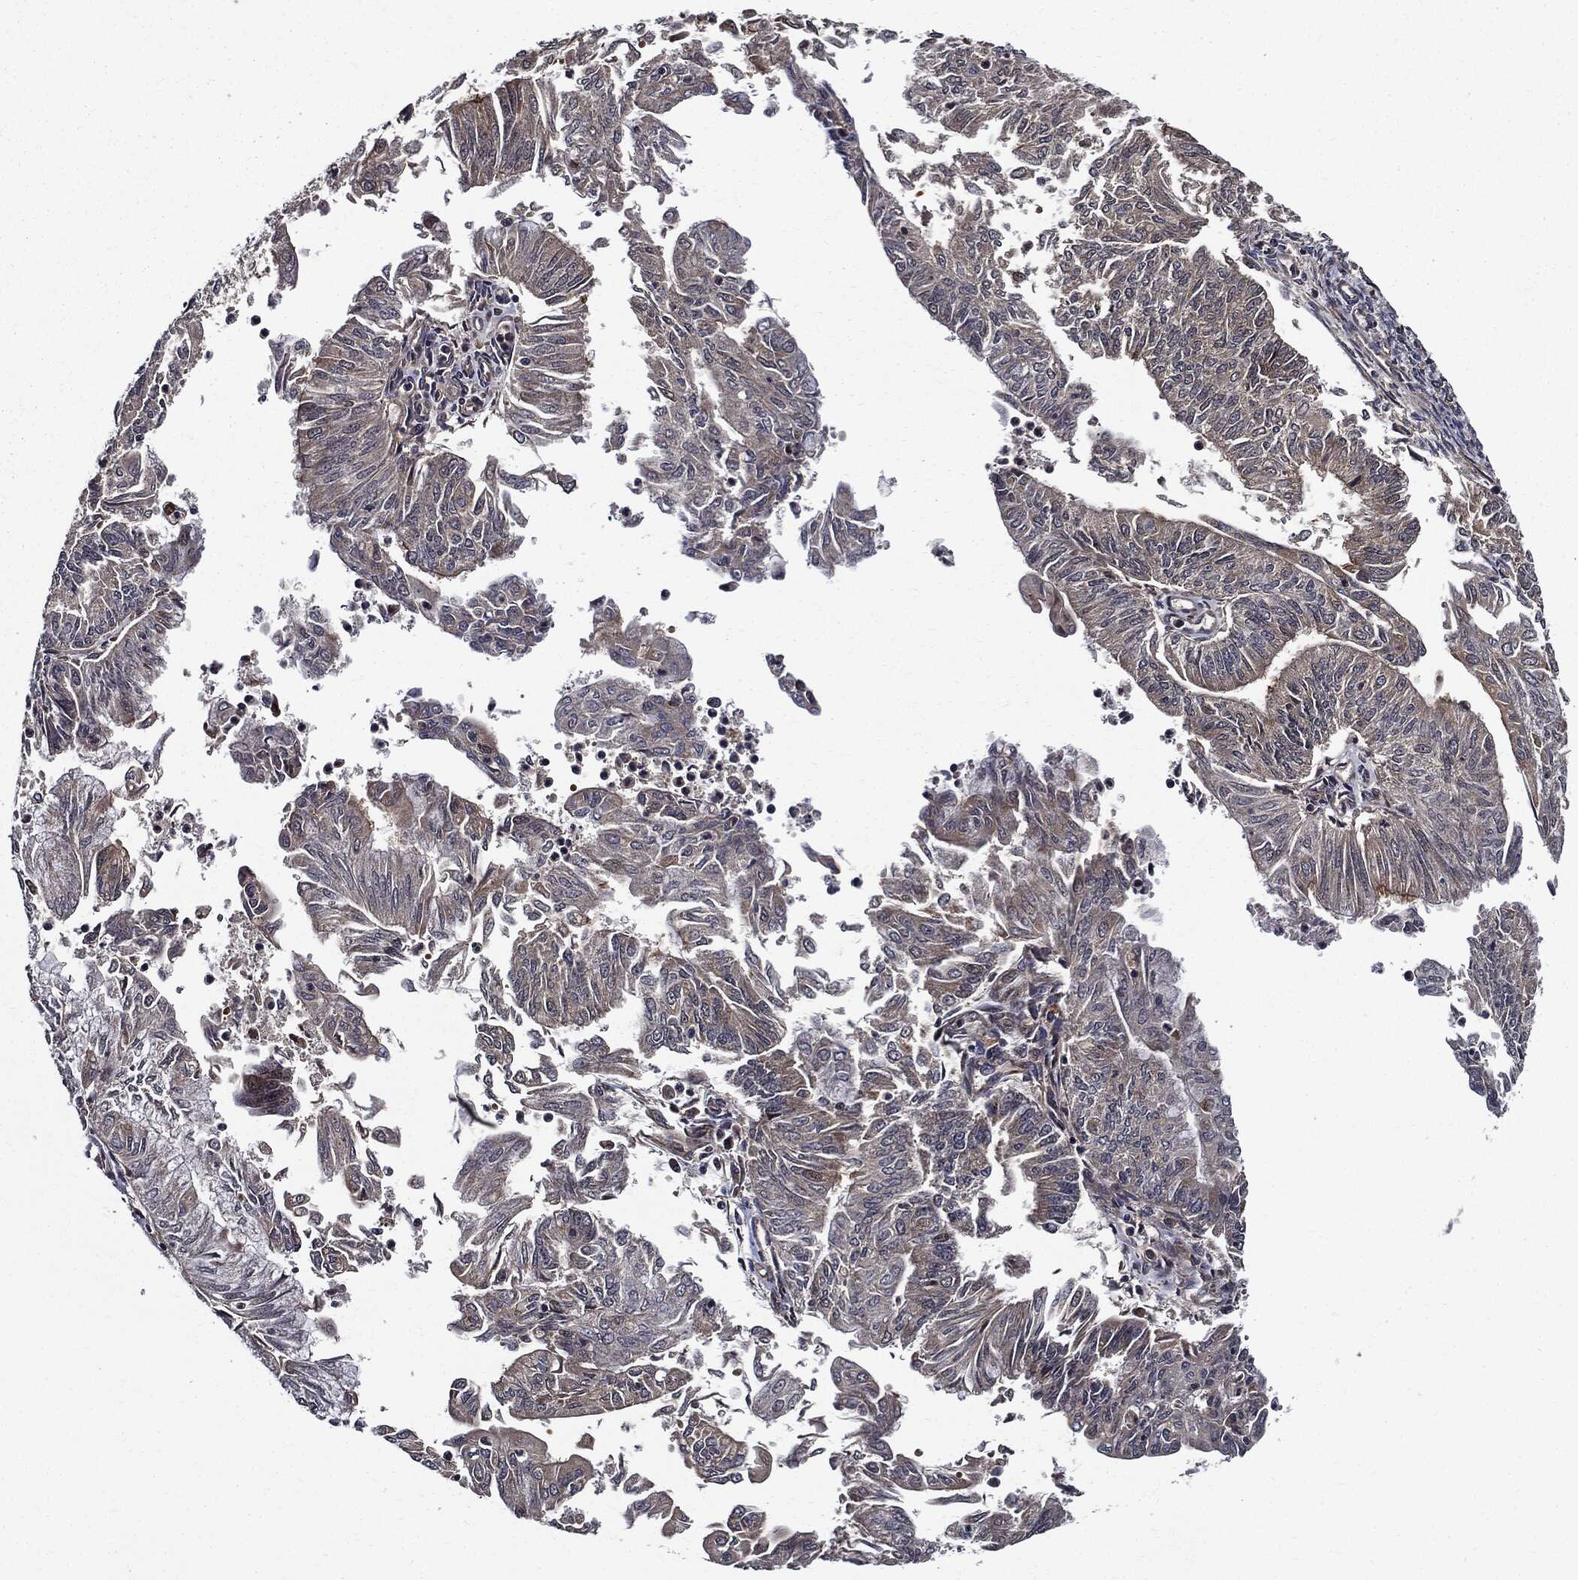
{"staining": {"intensity": "negative", "quantity": "none", "location": "none"}, "tissue": "endometrial cancer", "cell_type": "Tumor cells", "image_type": "cancer", "snomed": [{"axis": "morphology", "description": "Adenocarcinoma, NOS"}, {"axis": "topography", "description": "Endometrium"}], "caption": "Immunohistochemistry of human endometrial cancer reveals no positivity in tumor cells.", "gene": "HTT", "patient": {"sex": "female", "age": 59}}